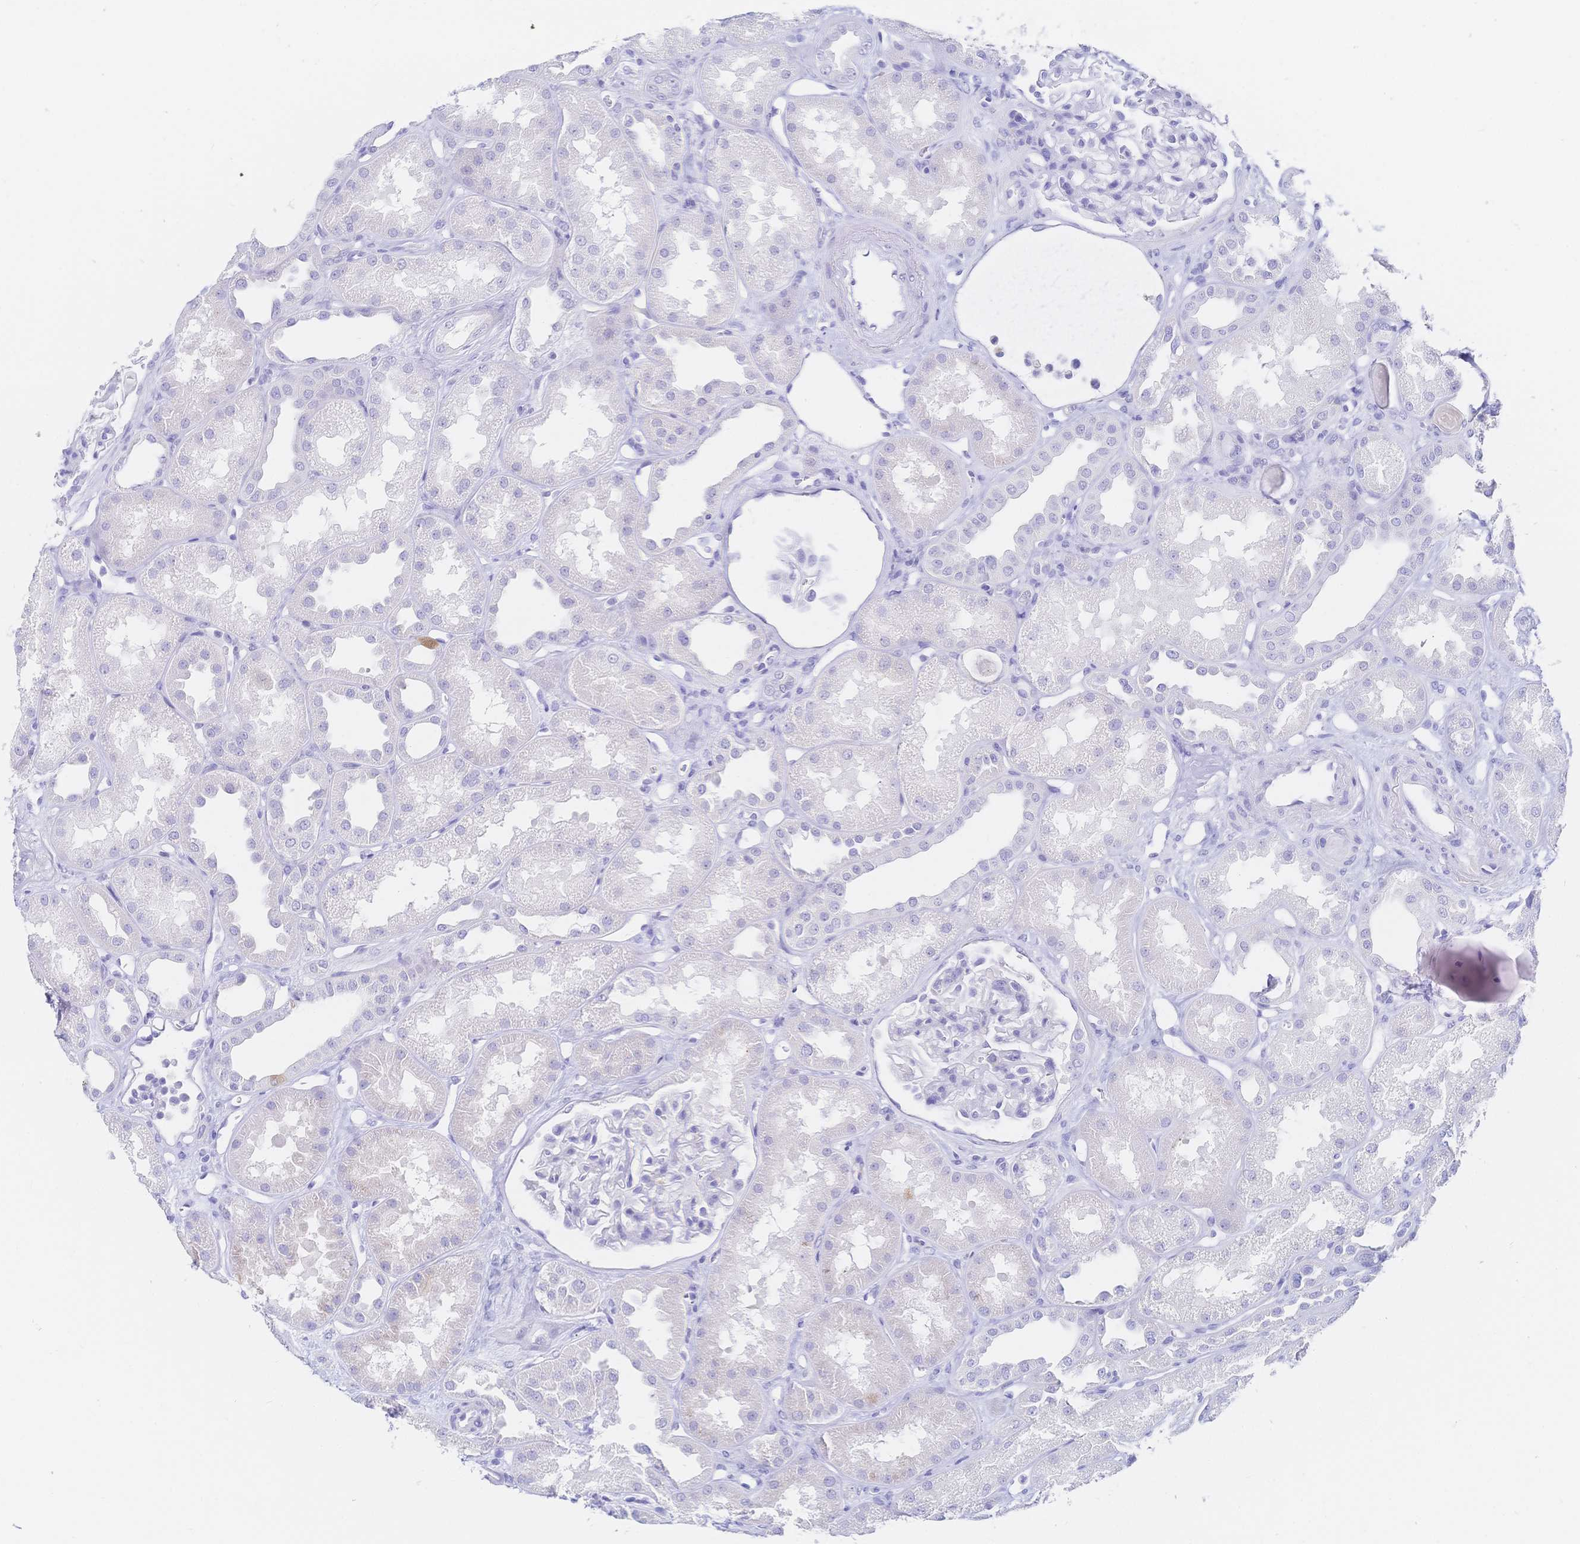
{"staining": {"intensity": "negative", "quantity": "none", "location": "none"}, "tissue": "kidney", "cell_type": "Cells in glomeruli", "image_type": "normal", "snomed": [{"axis": "morphology", "description": "Normal tissue, NOS"}, {"axis": "topography", "description": "Kidney"}], "caption": "Cells in glomeruli are negative for brown protein staining in benign kidney. (Stains: DAB (3,3'-diaminobenzidine) IHC with hematoxylin counter stain, Microscopy: brightfield microscopy at high magnification).", "gene": "RRM1", "patient": {"sex": "male", "age": 61}}